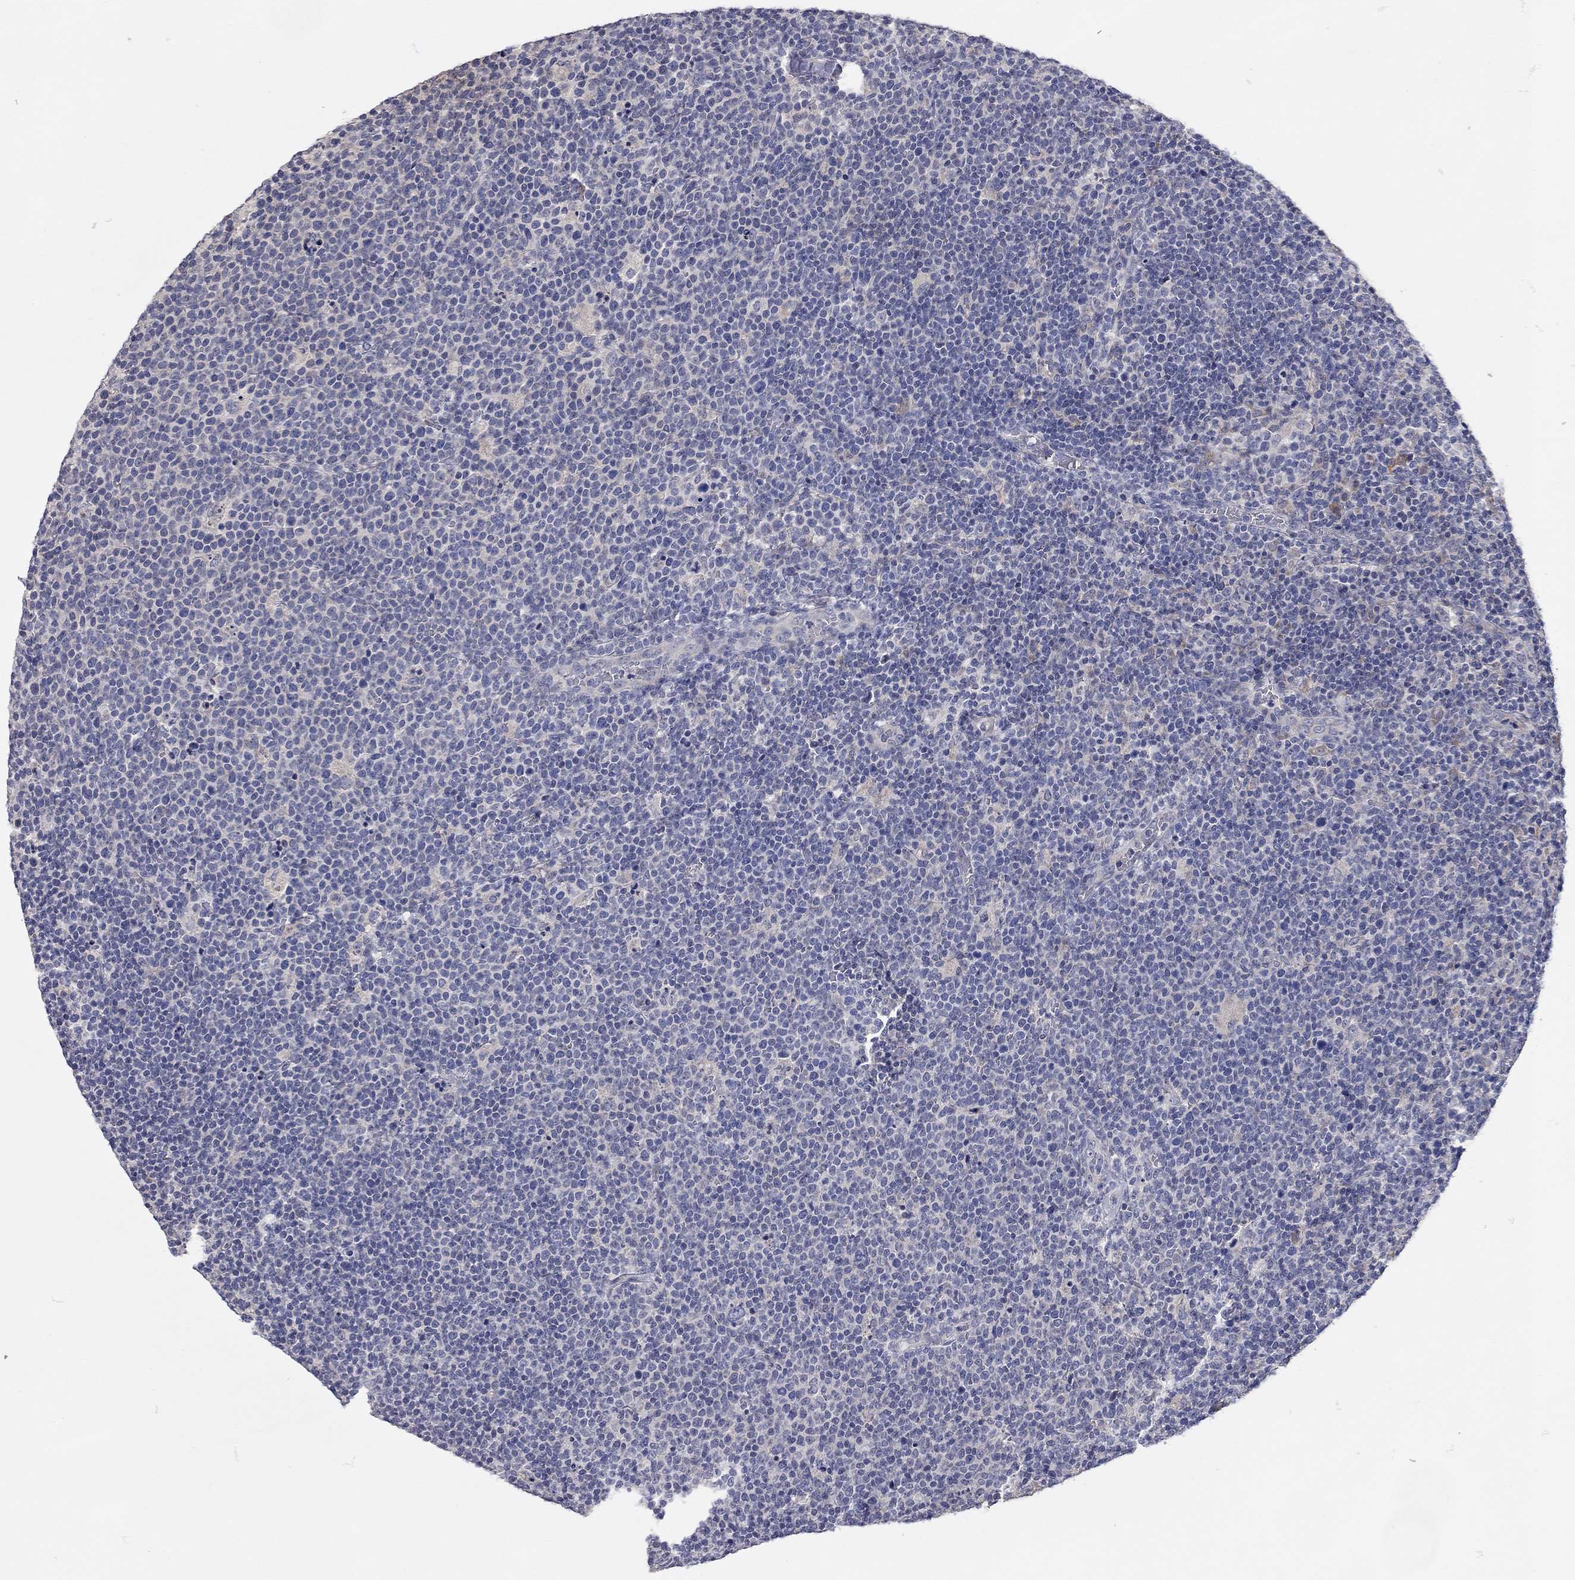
{"staining": {"intensity": "negative", "quantity": "none", "location": "none"}, "tissue": "lymphoma", "cell_type": "Tumor cells", "image_type": "cancer", "snomed": [{"axis": "morphology", "description": "Malignant lymphoma, non-Hodgkin's type, High grade"}, {"axis": "topography", "description": "Lymph node"}], "caption": "An immunohistochemistry histopathology image of lymphoma is shown. There is no staining in tumor cells of lymphoma.", "gene": "XAGE2", "patient": {"sex": "male", "age": 61}}